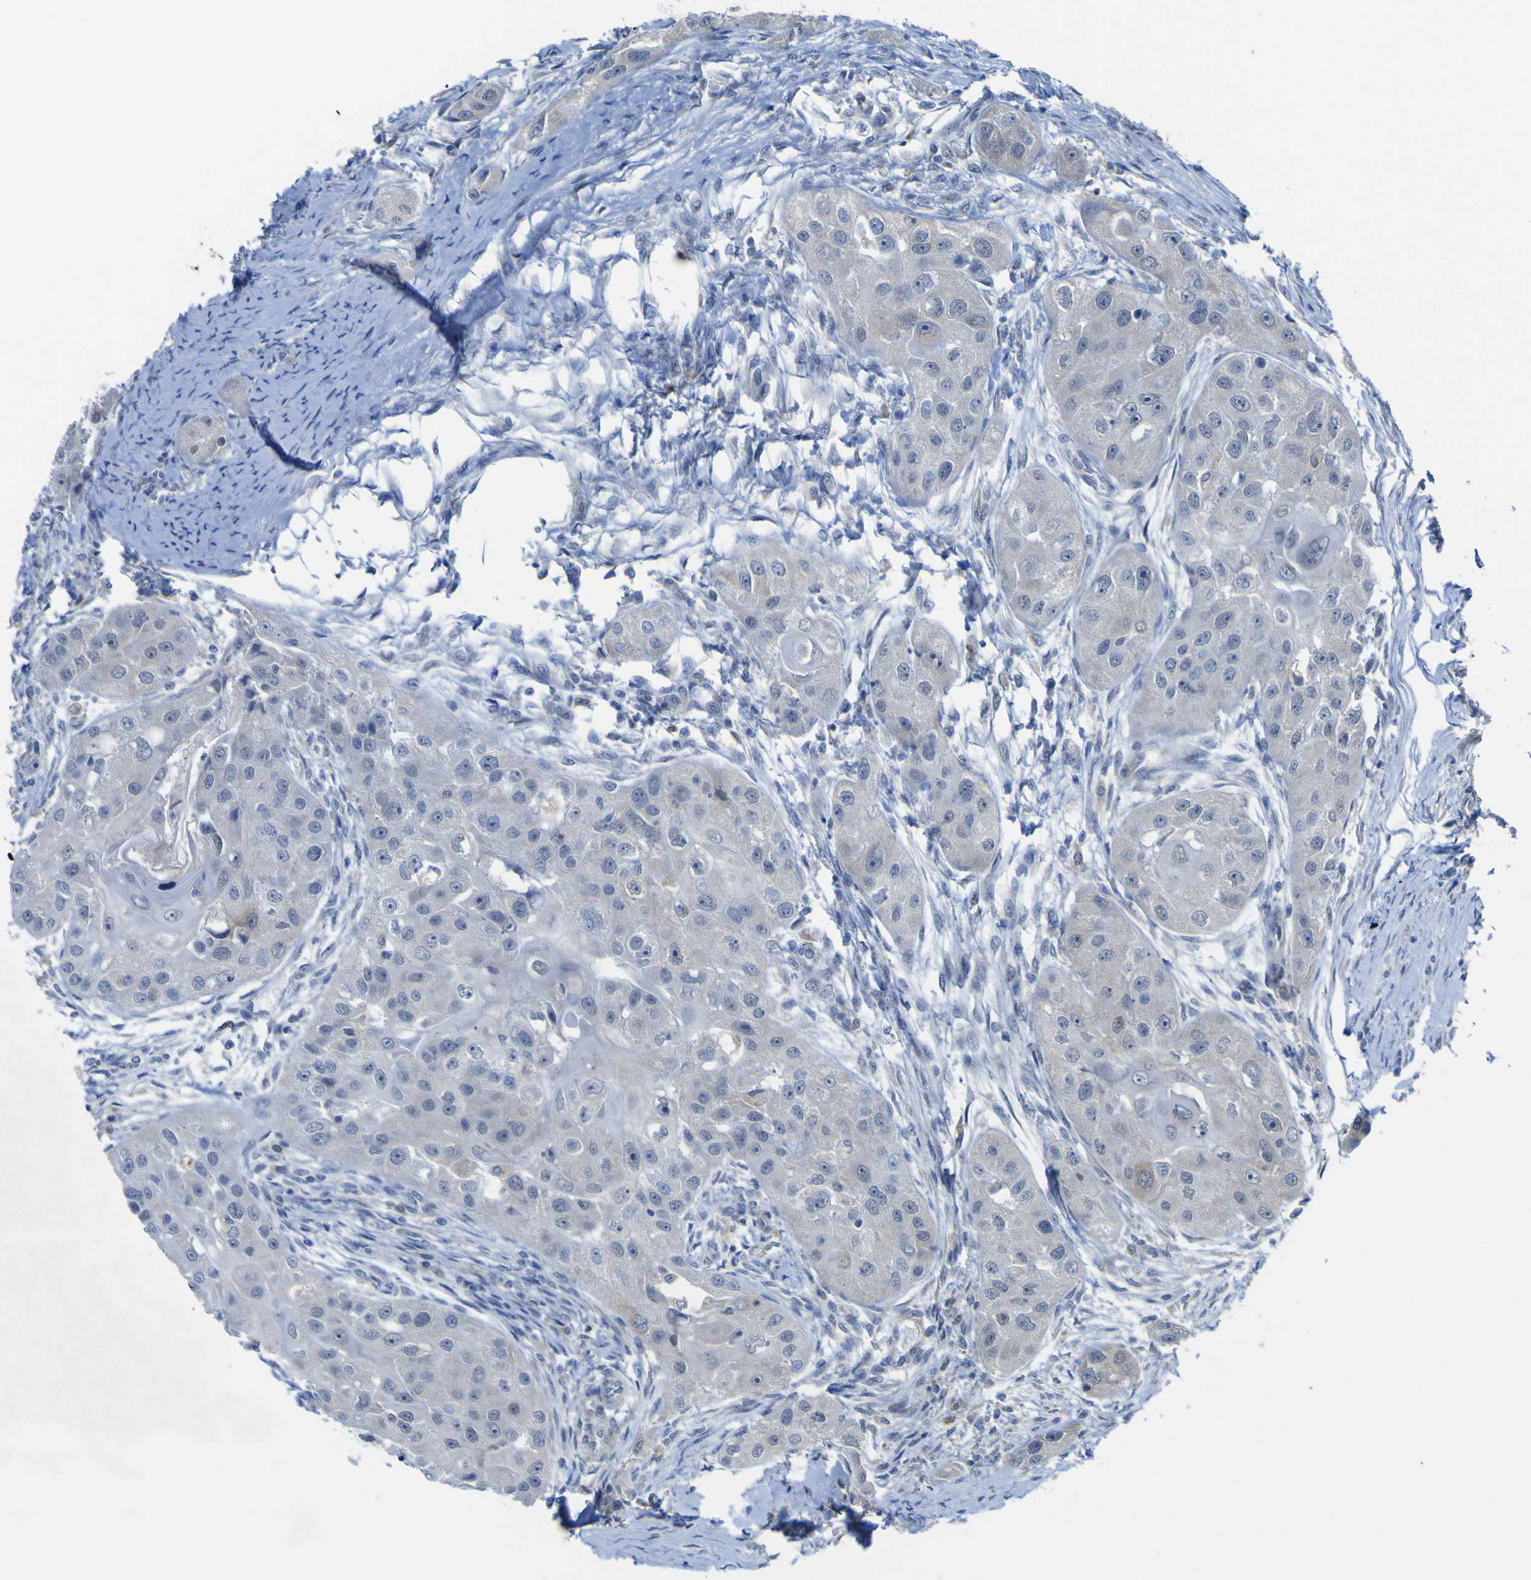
{"staining": {"intensity": "negative", "quantity": "none", "location": "none"}, "tissue": "head and neck cancer", "cell_type": "Tumor cells", "image_type": "cancer", "snomed": [{"axis": "morphology", "description": "Normal tissue, NOS"}, {"axis": "morphology", "description": "Squamous cell carcinoma, NOS"}, {"axis": "topography", "description": "Skeletal muscle"}, {"axis": "topography", "description": "Head-Neck"}], "caption": "Head and neck cancer (squamous cell carcinoma) stained for a protein using immunohistochemistry displays no positivity tumor cells.", "gene": "TNFRSF11A", "patient": {"sex": "male", "age": 51}}